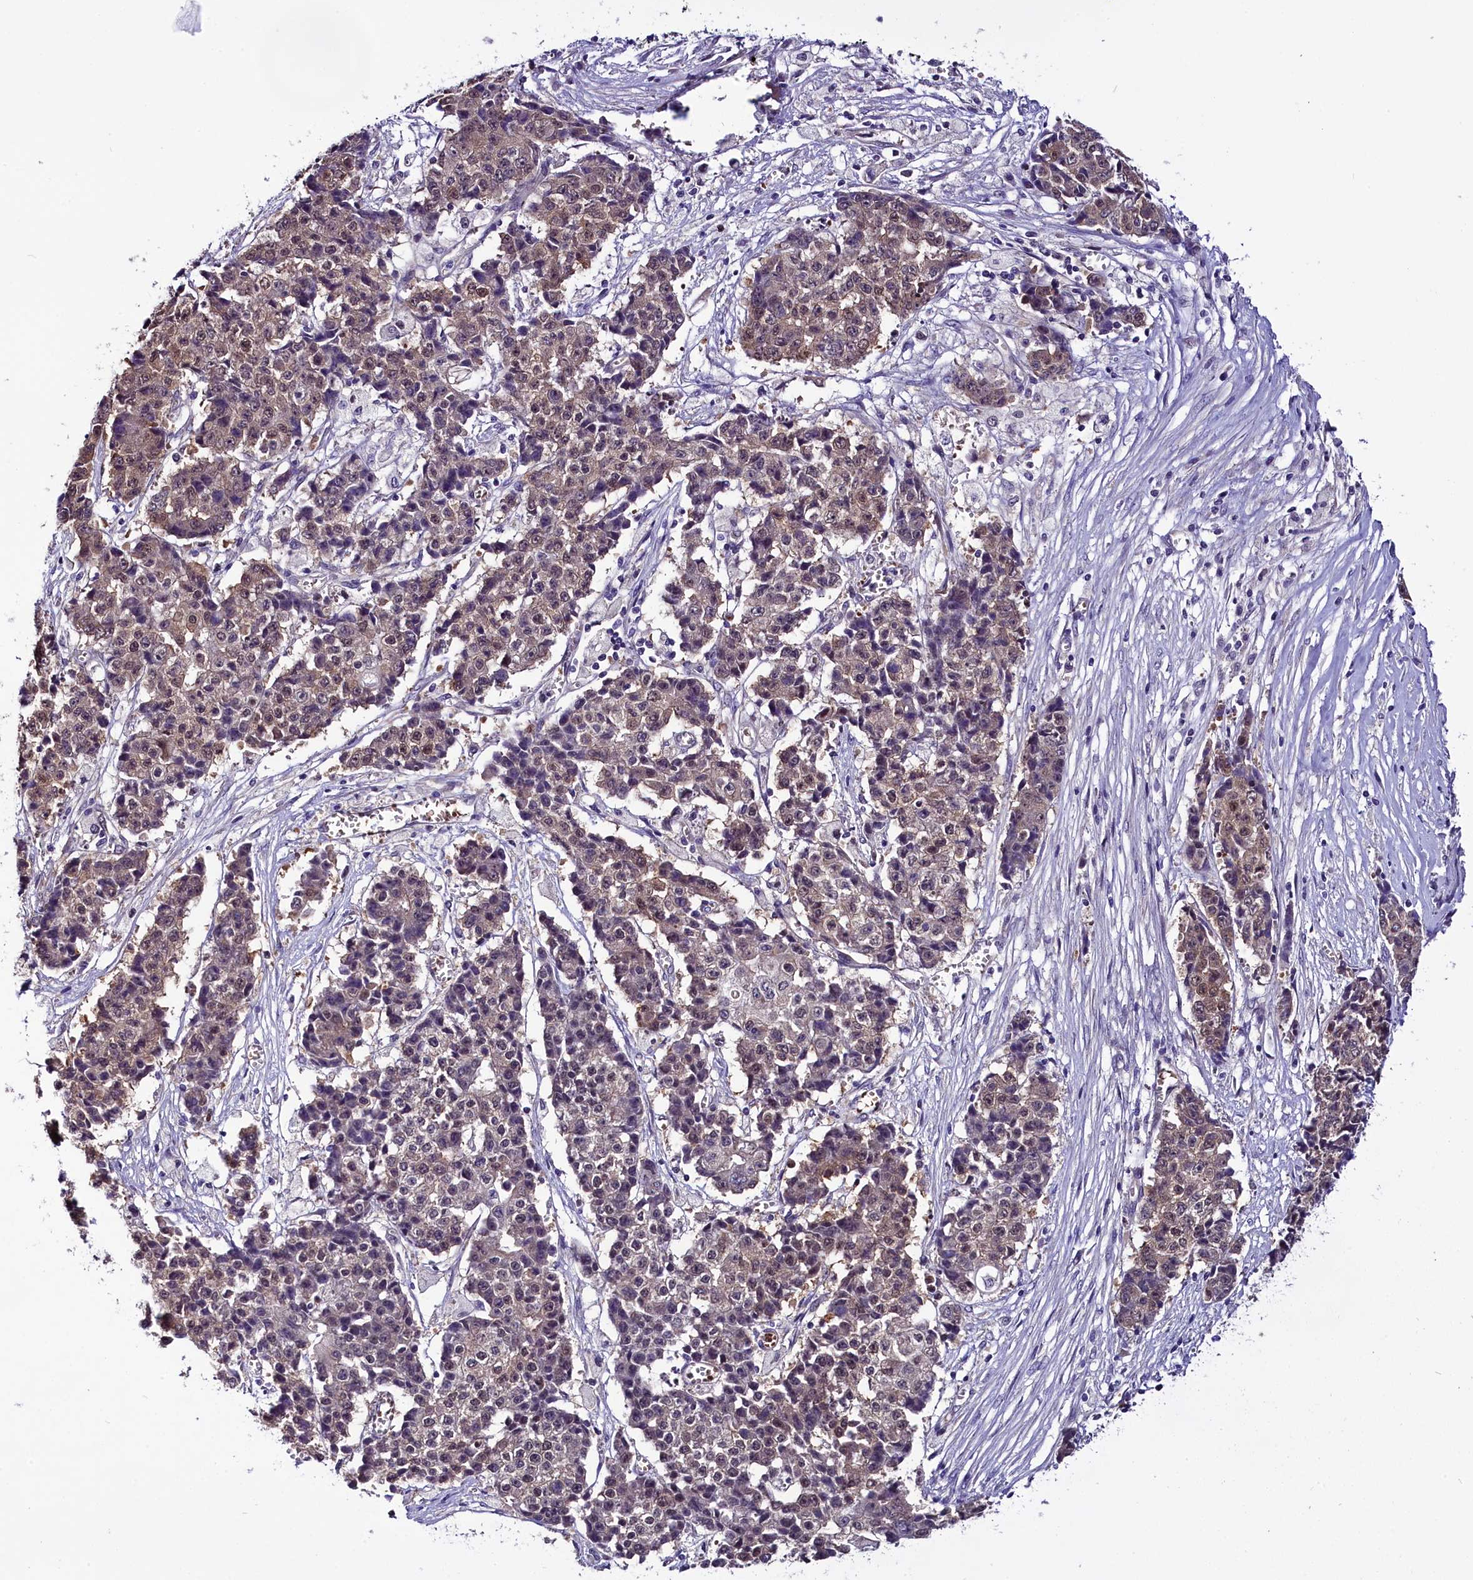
{"staining": {"intensity": "moderate", "quantity": "25%-75%", "location": "cytoplasmic/membranous,nuclear"}, "tissue": "ovarian cancer", "cell_type": "Tumor cells", "image_type": "cancer", "snomed": [{"axis": "morphology", "description": "Carcinoma, endometroid"}, {"axis": "topography", "description": "Ovary"}], "caption": "Ovarian endometroid carcinoma stained with a protein marker shows moderate staining in tumor cells.", "gene": "C9orf40", "patient": {"sex": "female", "age": 42}}